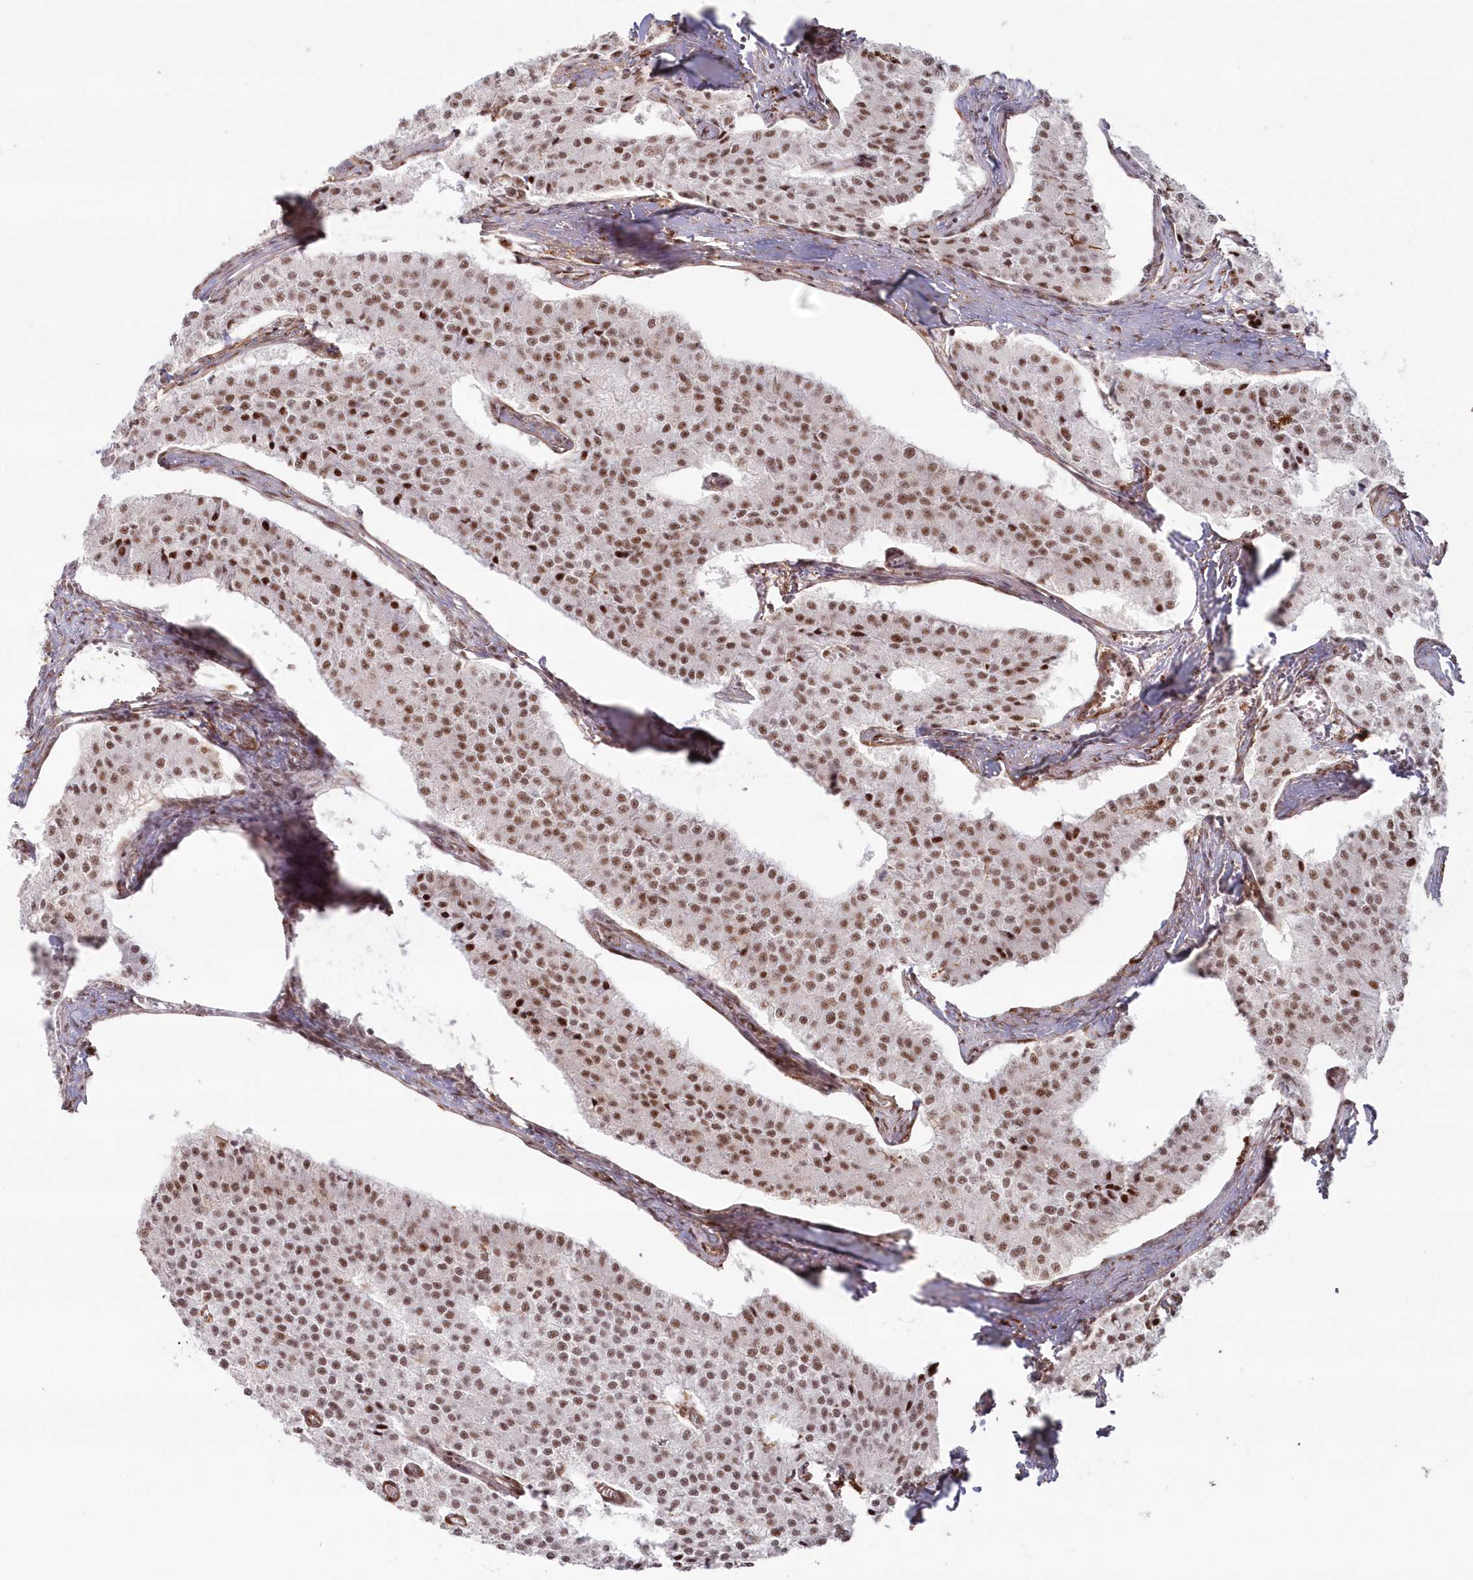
{"staining": {"intensity": "moderate", "quantity": ">75%", "location": "nuclear"}, "tissue": "carcinoid", "cell_type": "Tumor cells", "image_type": "cancer", "snomed": [{"axis": "morphology", "description": "Carcinoid, malignant, NOS"}, {"axis": "topography", "description": "Colon"}], "caption": "A brown stain labels moderate nuclear positivity of a protein in carcinoid (malignant) tumor cells.", "gene": "DDX46", "patient": {"sex": "female", "age": 52}}